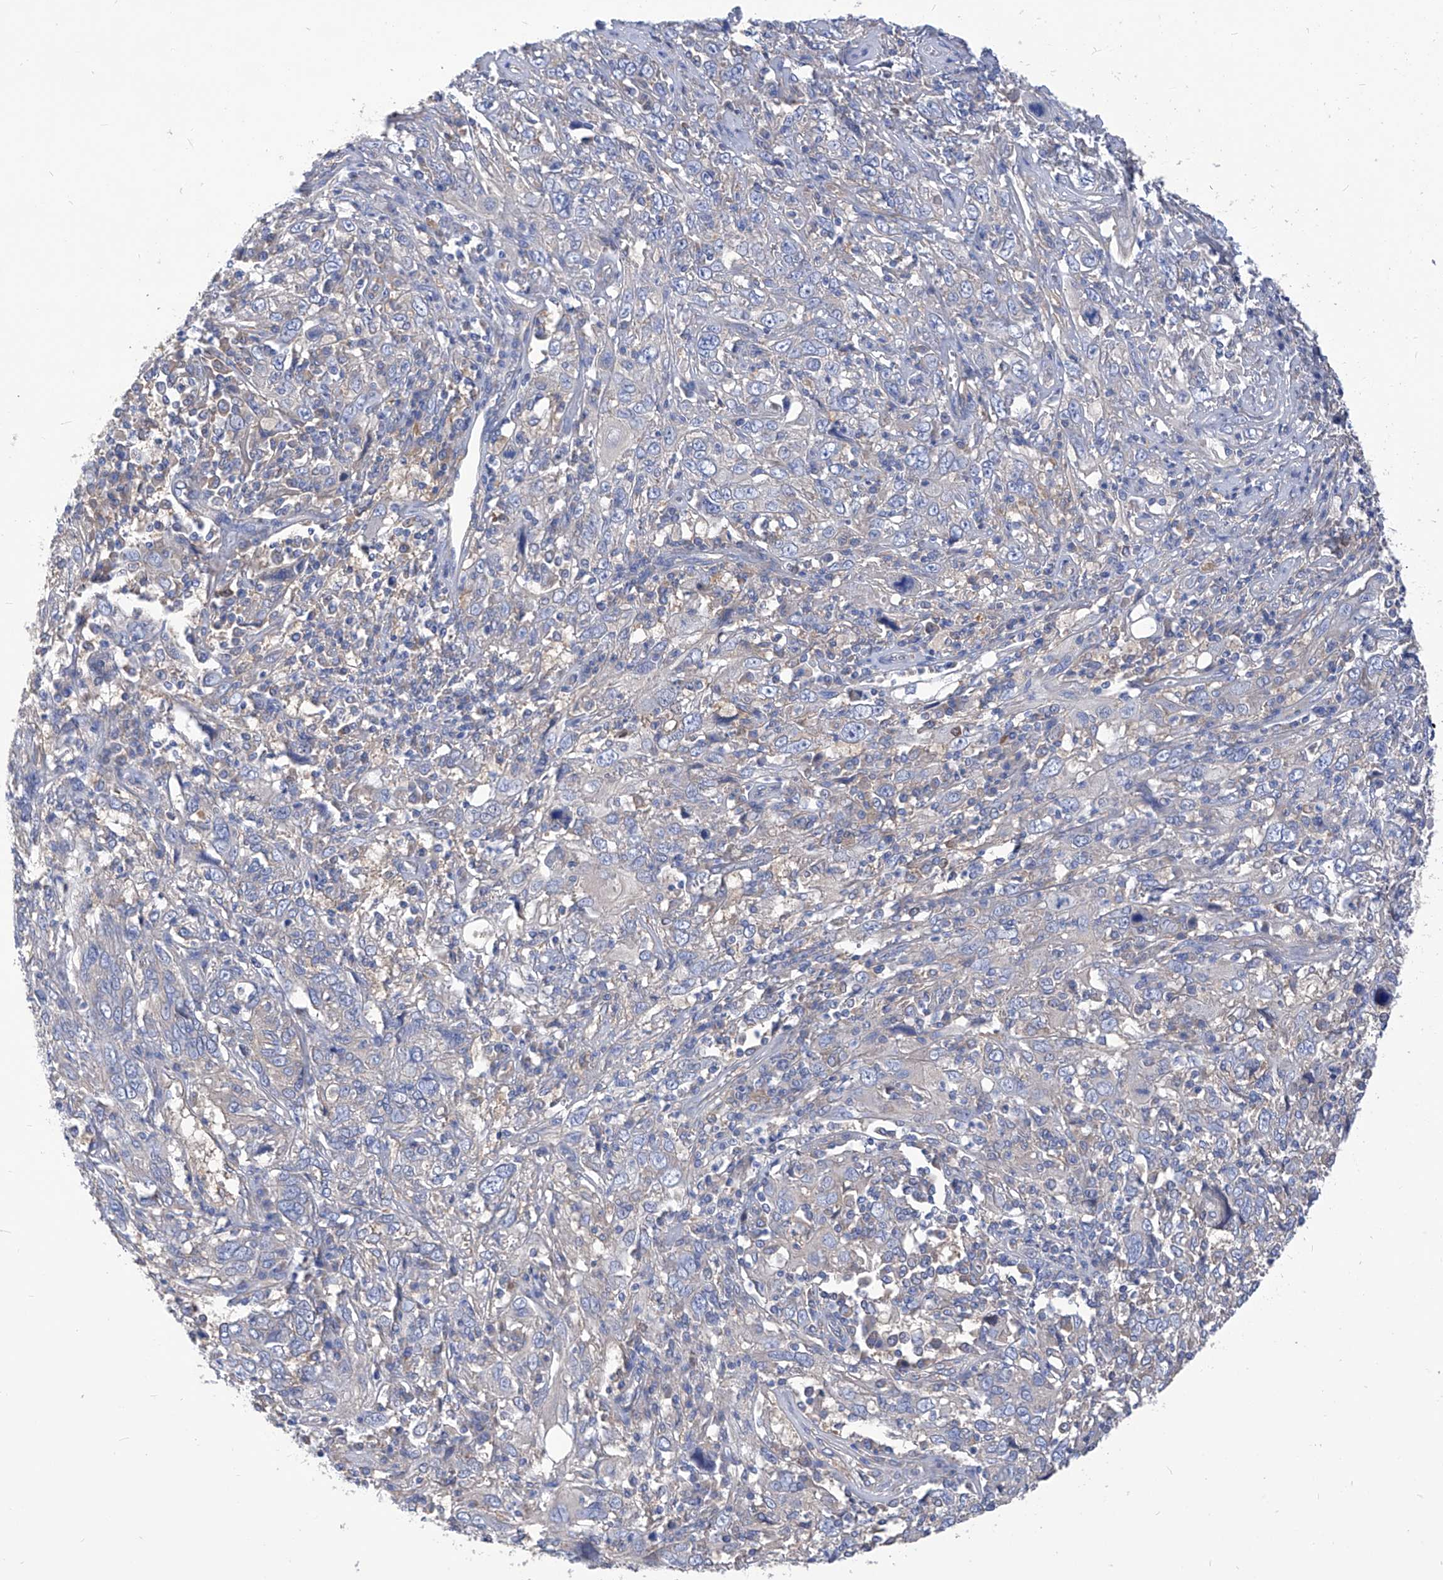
{"staining": {"intensity": "weak", "quantity": "<25%", "location": "cytoplasmic/membranous"}, "tissue": "cervical cancer", "cell_type": "Tumor cells", "image_type": "cancer", "snomed": [{"axis": "morphology", "description": "Squamous cell carcinoma, NOS"}, {"axis": "topography", "description": "Cervix"}], "caption": "Immunohistochemistry of human cervical cancer exhibits no staining in tumor cells. Brightfield microscopy of IHC stained with DAB (3,3'-diaminobenzidine) (brown) and hematoxylin (blue), captured at high magnification.", "gene": "XPNPEP1", "patient": {"sex": "female", "age": 46}}